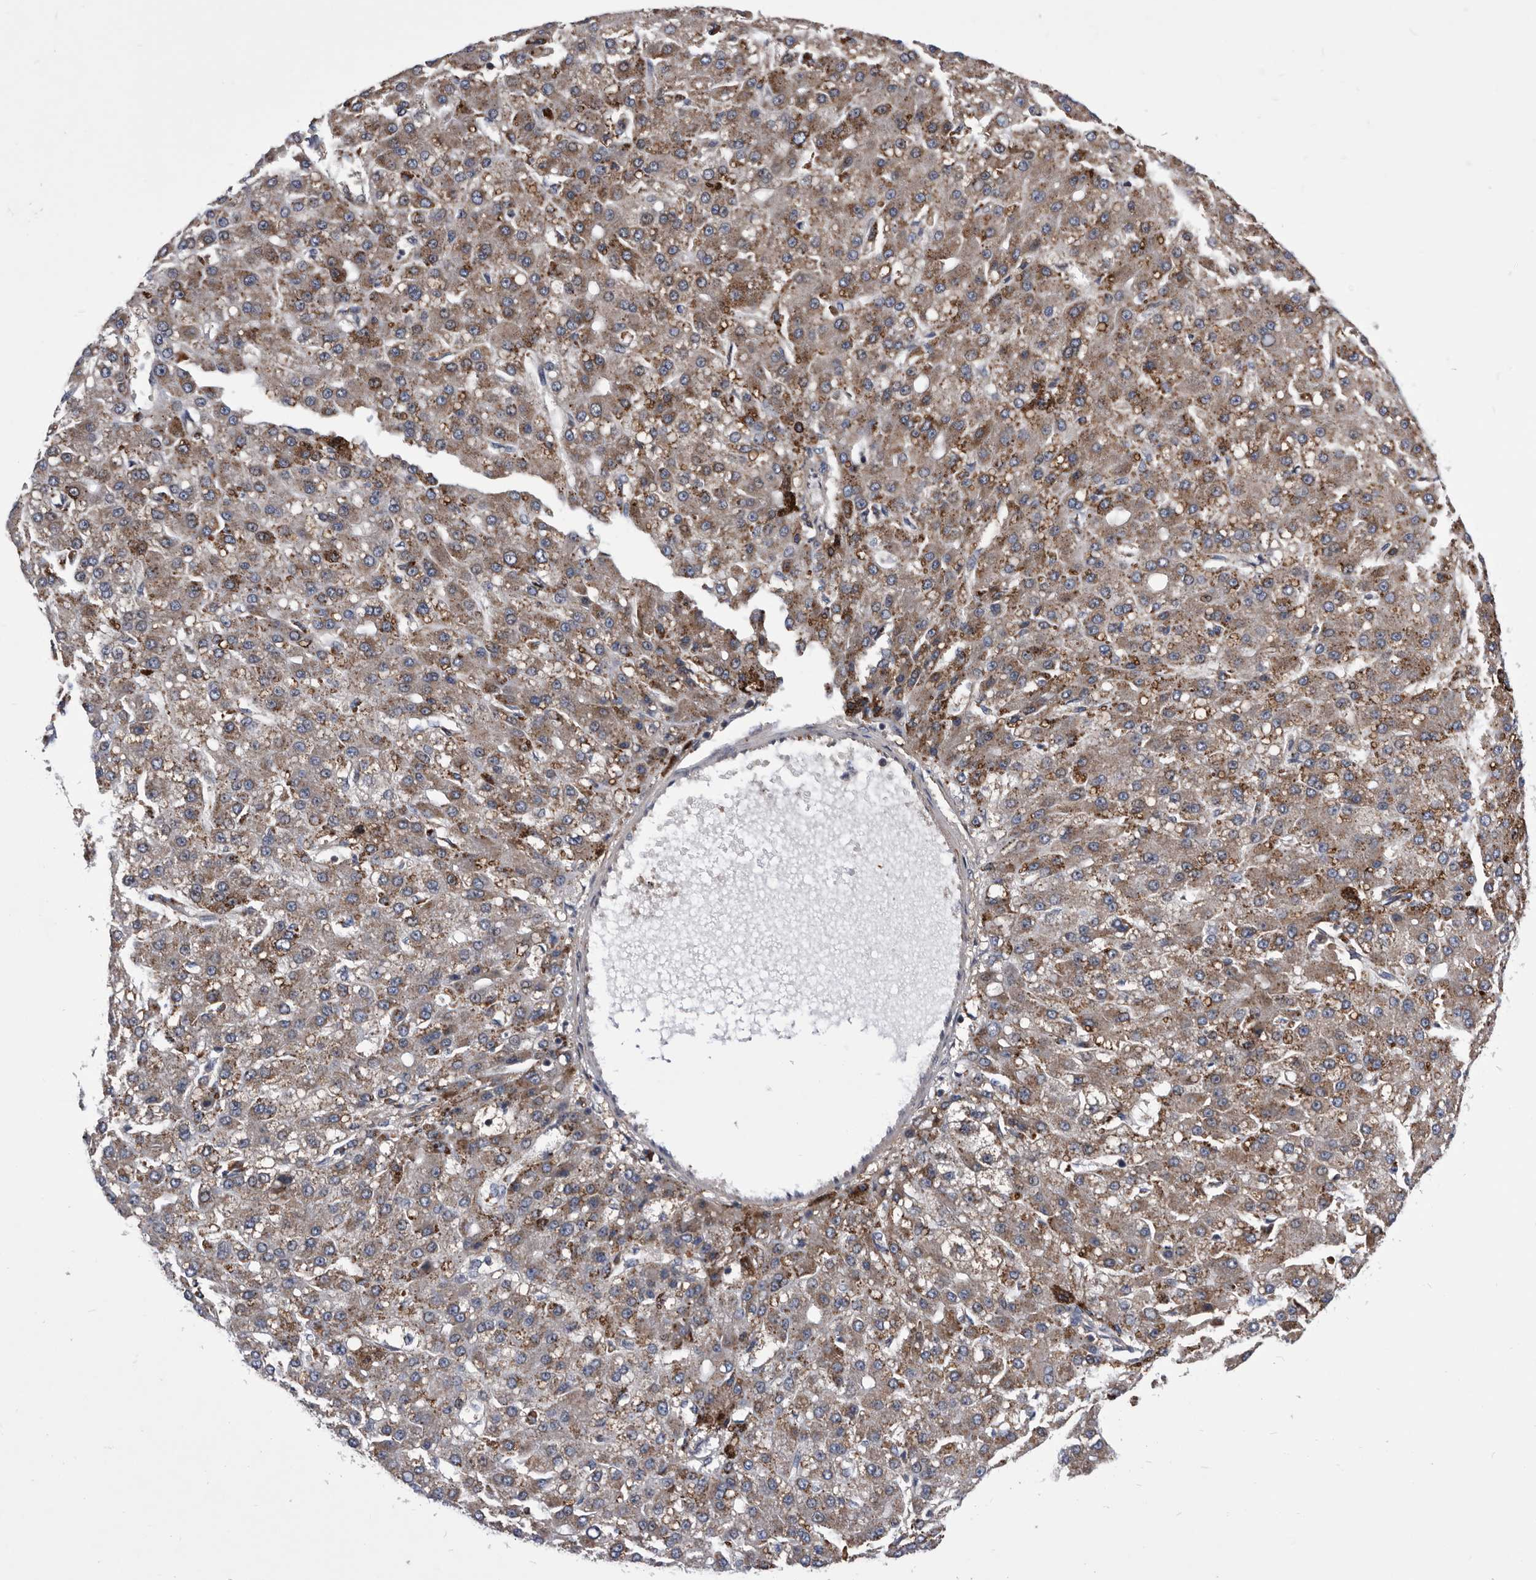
{"staining": {"intensity": "moderate", "quantity": ">75%", "location": "cytoplasmic/membranous"}, "tissue": "liver cancer", "cell_type": "Tumor cells", "image_type": "cancer", "snomed": [{"axis": "morphology", "description": "Carcinoma, Hepatocellular, NOS"}, {"axis": "topography", "description": "Liver"}], "caption": "Protein expression analysis of human hepatocellular carcinoma (liver) reveals moderate cytoplasmic/membranous expression in about >75% of tumor cells. The staining was performed using DAB, with brown indicating positive protein expression. Nuclei are stained blue with hematoxylin.", "gene": "BAIAP3", "patient": {"sex": "male", "age": 67}}